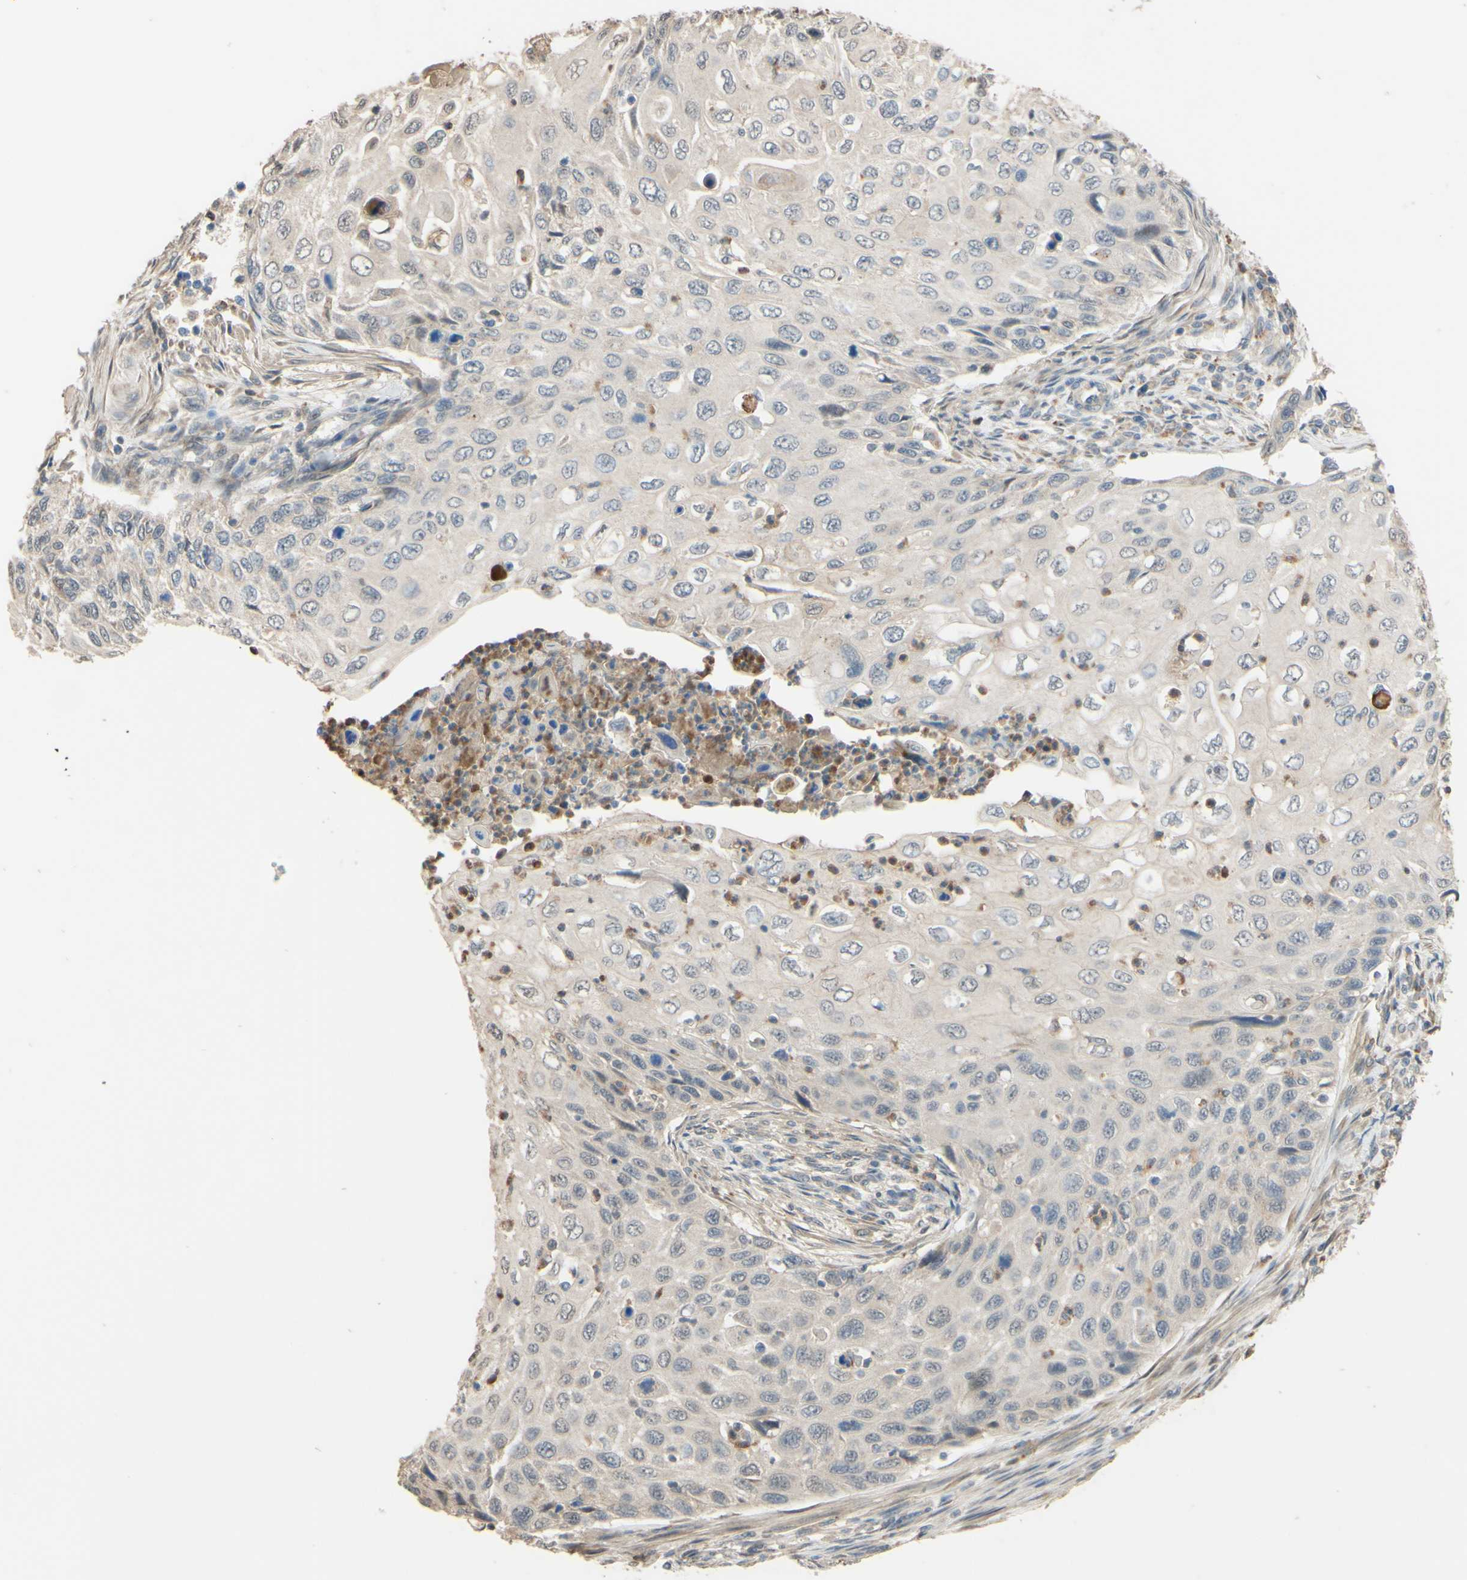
{"staining": {"intensity": "negative", "quantity": "none", "location": "none"}, "tissue": "cervical cancer", "cell_type": "Tumor cells", "image_type": "cancer", "snomed": [{"axis": "morphology", "description": "Squamous cell carcinoma, NOS"}, {"axis": "topography", "description": "Cervix"}], "caption": "Cervical squamous cell carcinoma stained for a protein using immunohistochemistry reveals no staining tumor cells.", "gene": "SMIM19", "patient": {"sex": "female", "age": 70}}